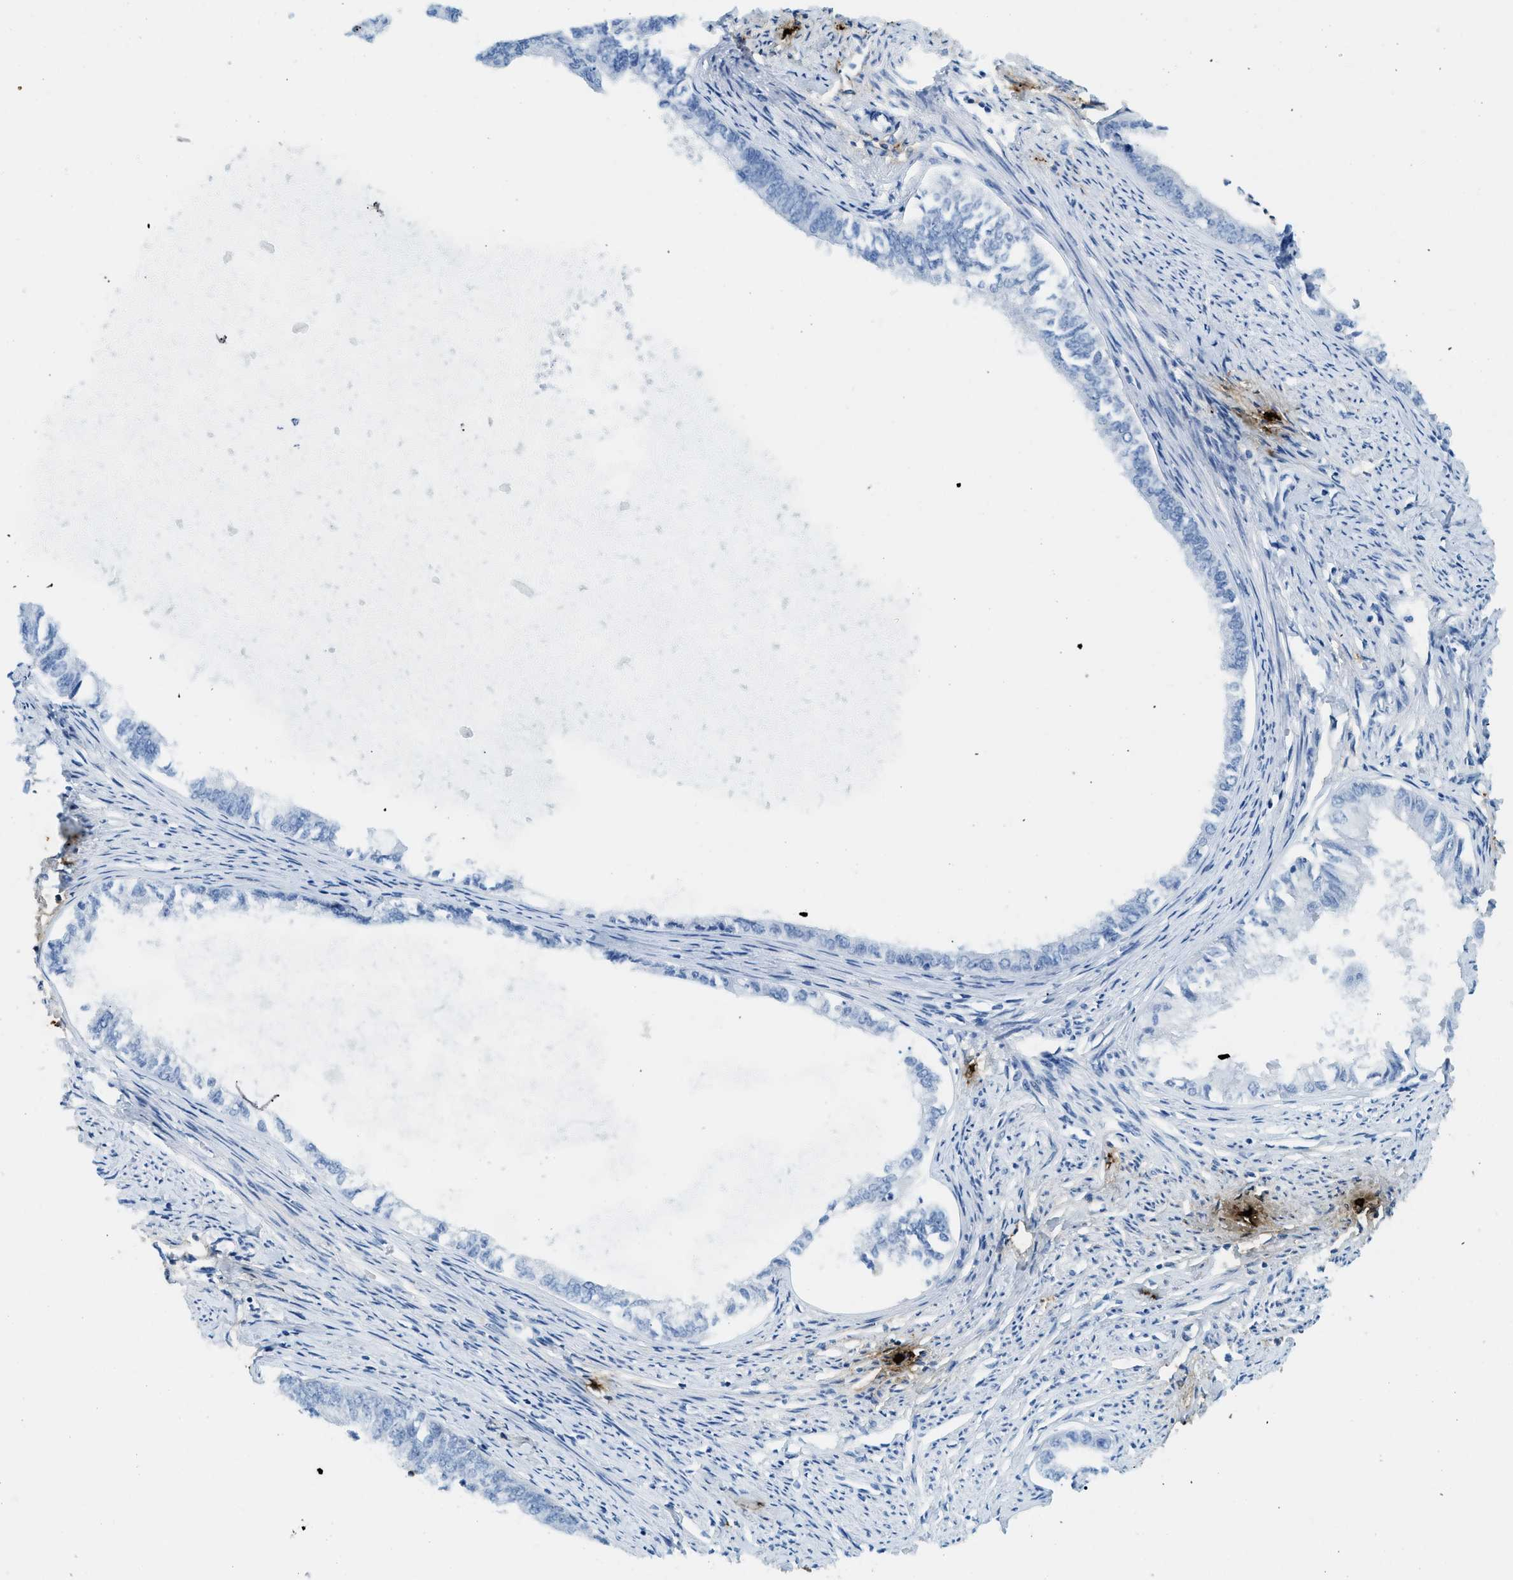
{"staining": {"intensity": "negative", "quantity": "none", "location": "none"}, "tissue": "endometrial cancer", "cell_type": "Tumor cells", "image_type": "cancer", "snomed": [{"axis": "morphology", "description": "Adenocarcinoma, NOS"}, {"axis": "topography", "description": "Endometrium"}], "caption": "DAB (3,3'-diaminobenzidine) immunohistochemical staining of human endometrial cancer demonstrates no significant staining in tumor cells.", "gene": "TPSAB1", "patient": {"sex": "female", "age": 86}}